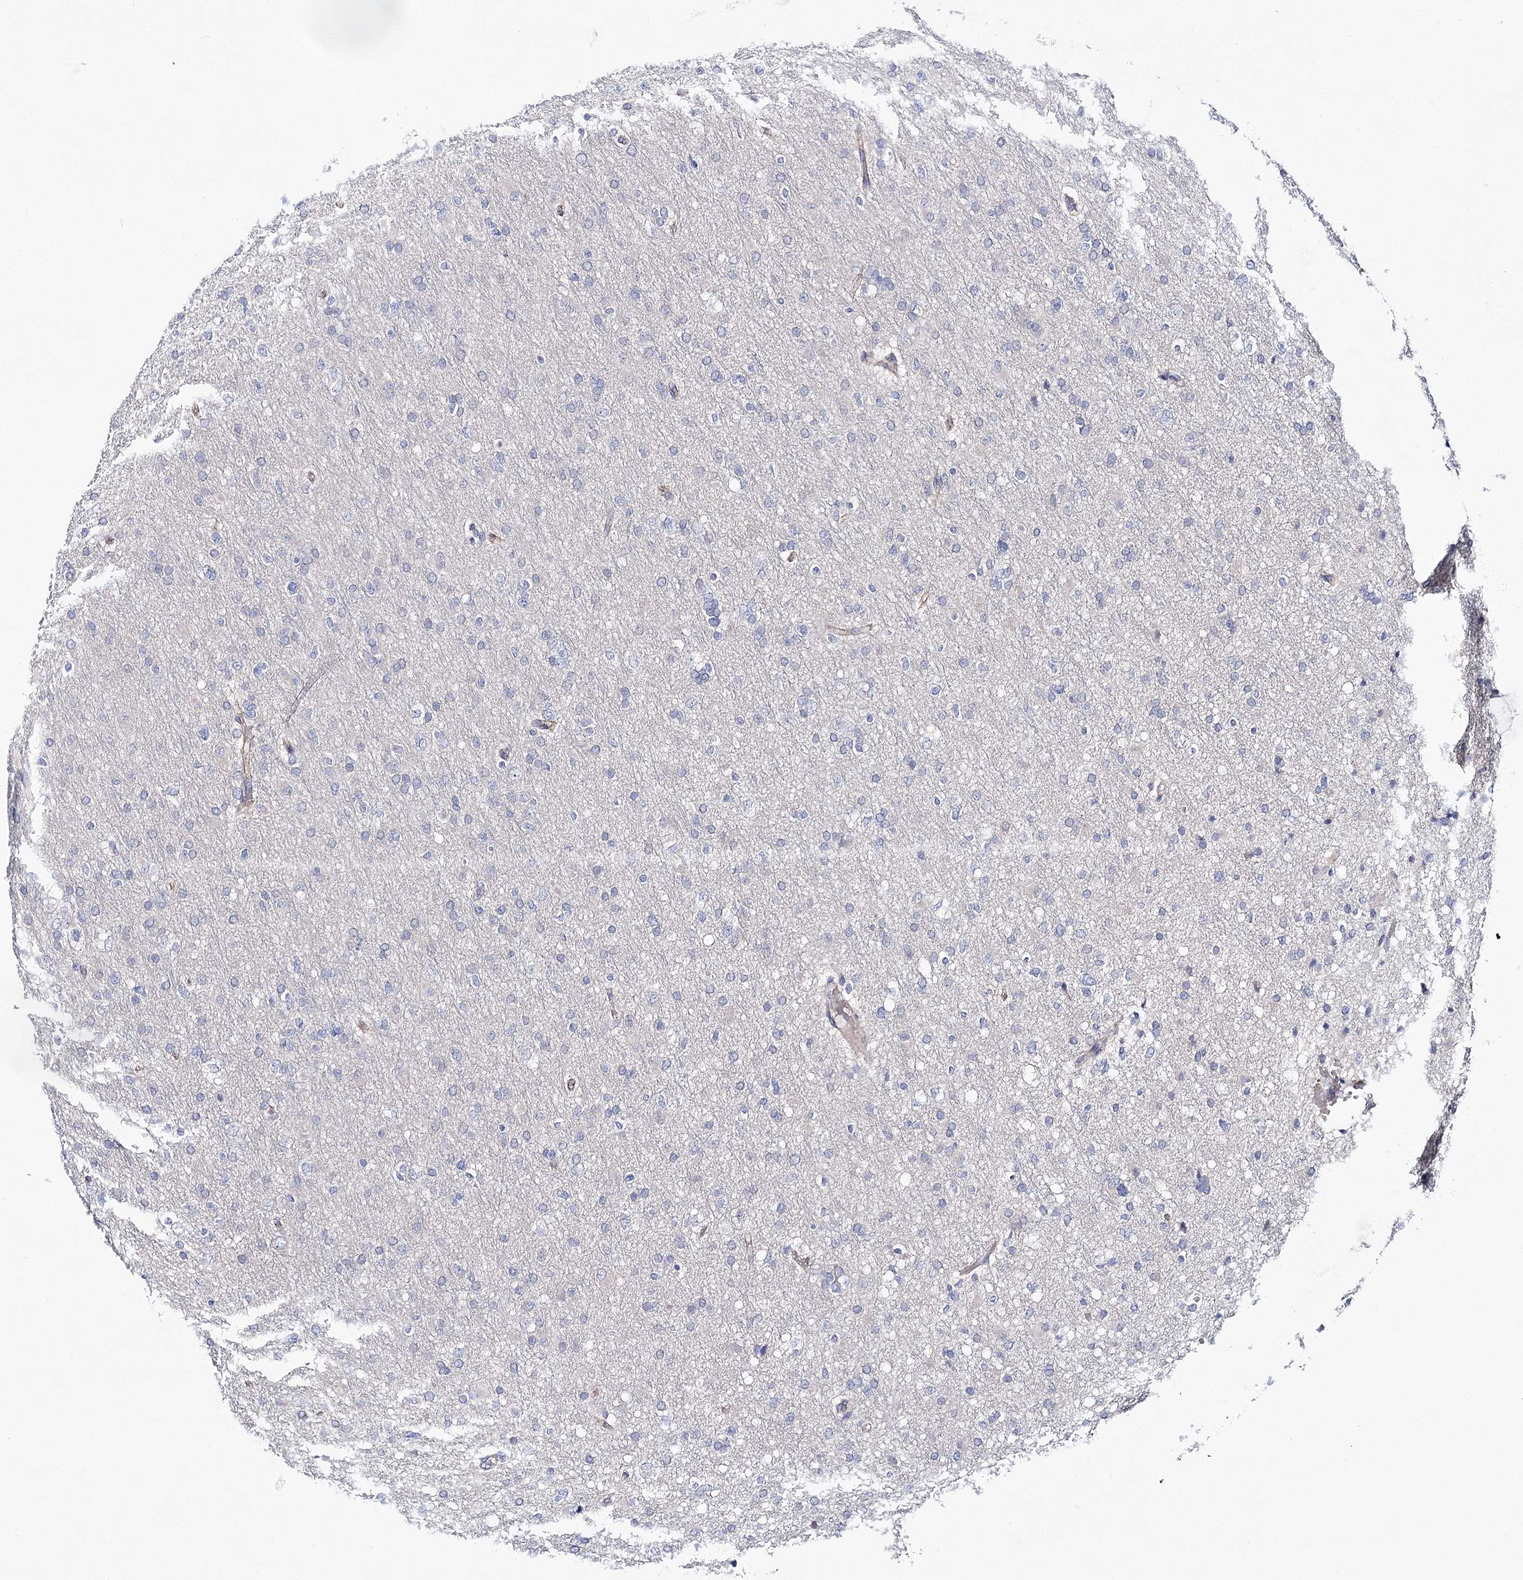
{"staining": {"intensity": "negative", "quantity": "none", "location": "none"}, "tissue": "glioma", "cell_type": "Tumor cells", "image_type": "cancer", "snomed": [{"axis": "morphology", "description": "Glioma, malignant, High grade"}, {"axis": "topography", "description": "Cerebral cortex"}], "caption": "Image shows no protein expression in tumor cells of glioma tissue.", "gene": "NRAP", "patient": {"sex": "female", "age": 36}}